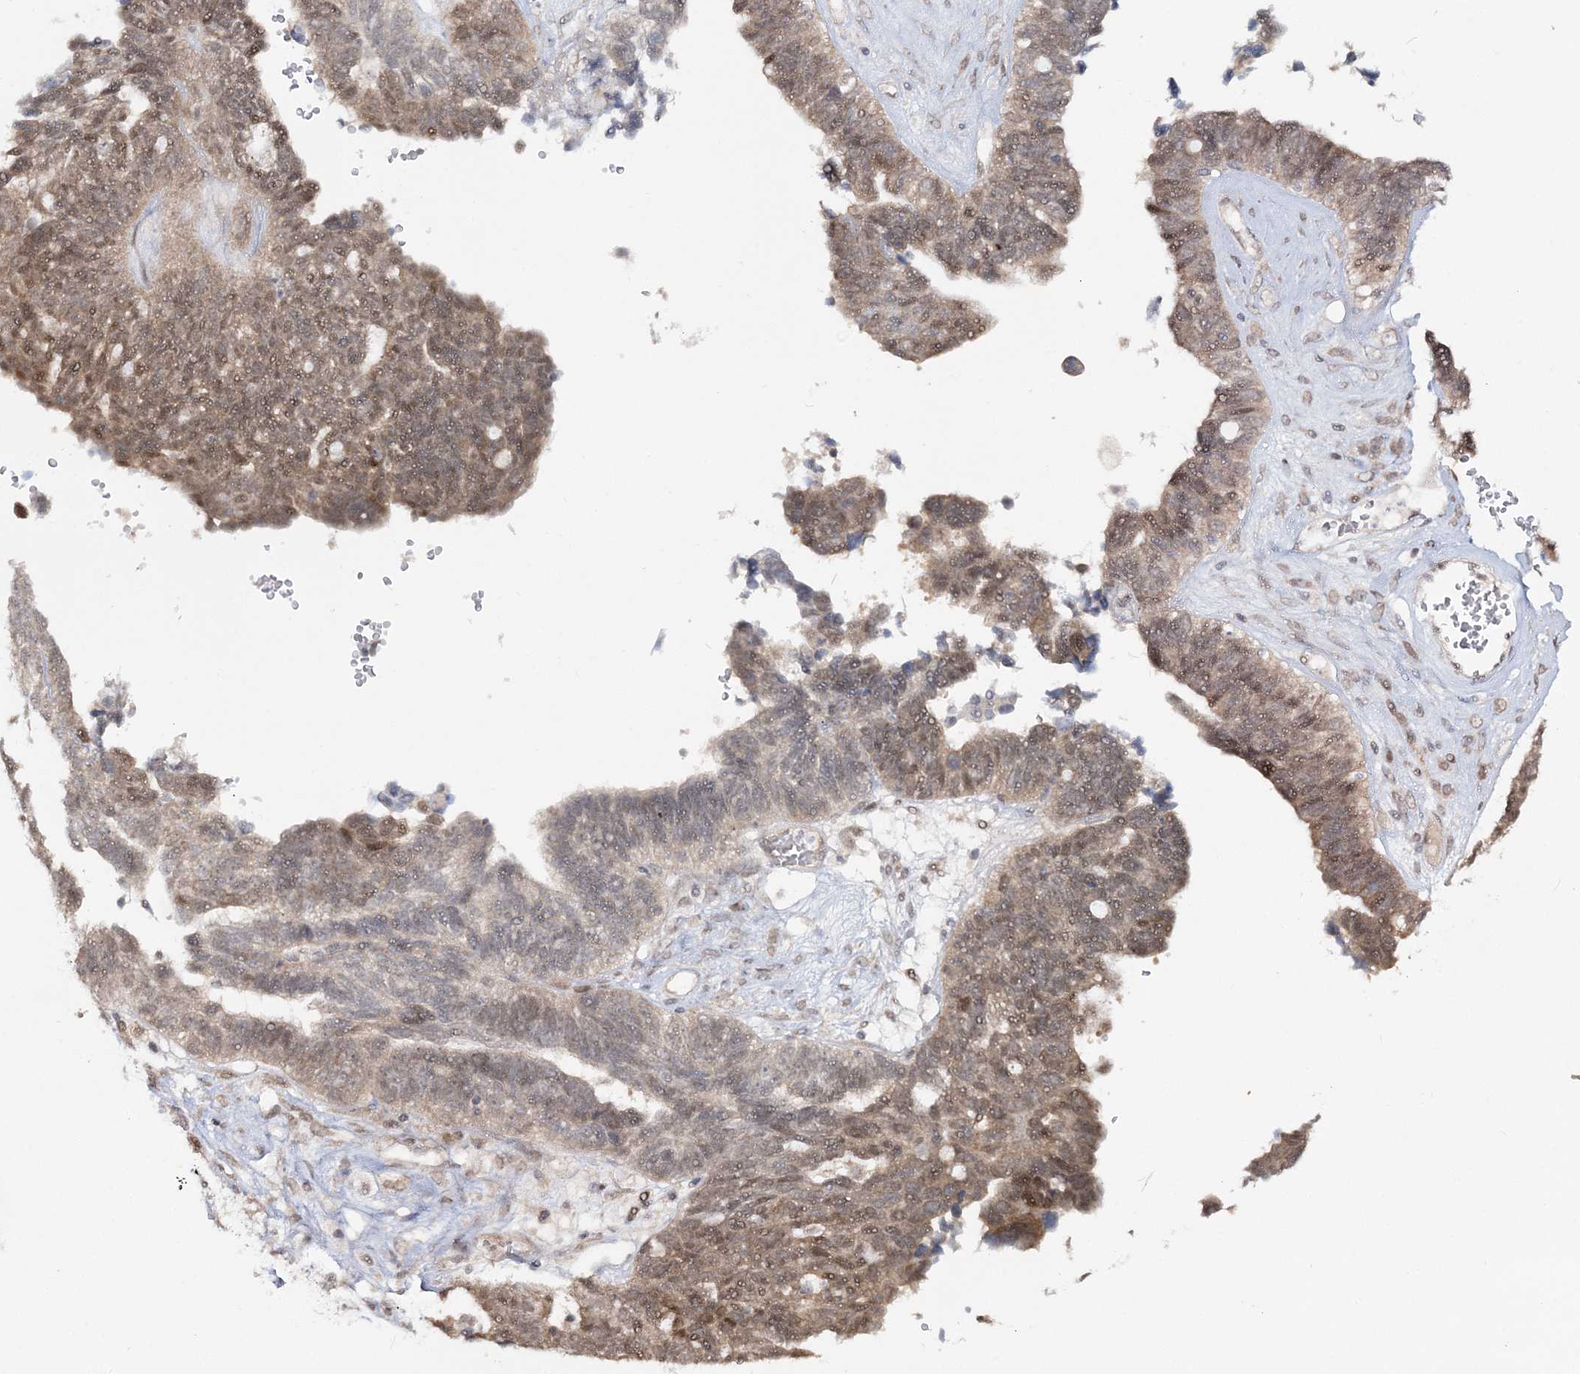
{"staining": {"intensity": "moderate", "quantity": ">75%", "location": "cytoplasmic/membranous,nuclear"}, "tissue": "ovarian cancer", "cell_type": "Tumor cells", "image_type": "cancer", "snomed": [{"axis": "morphology", "description": "Cystadenocarcinoma, serous, NOS"}, {"axis": "topography", "description": "Ovary"}], "caption": "A high-resolution image shows immunohistochemistry staining of ovarian cancer (serous cystadenocarcinoma), which demonstrates moderate cytoplasmic/membranous and nuclear staining in approximately >75% of tumor cells.", "gene": "ZFAND6", "patient": {"sex": "female", "age": 79}}